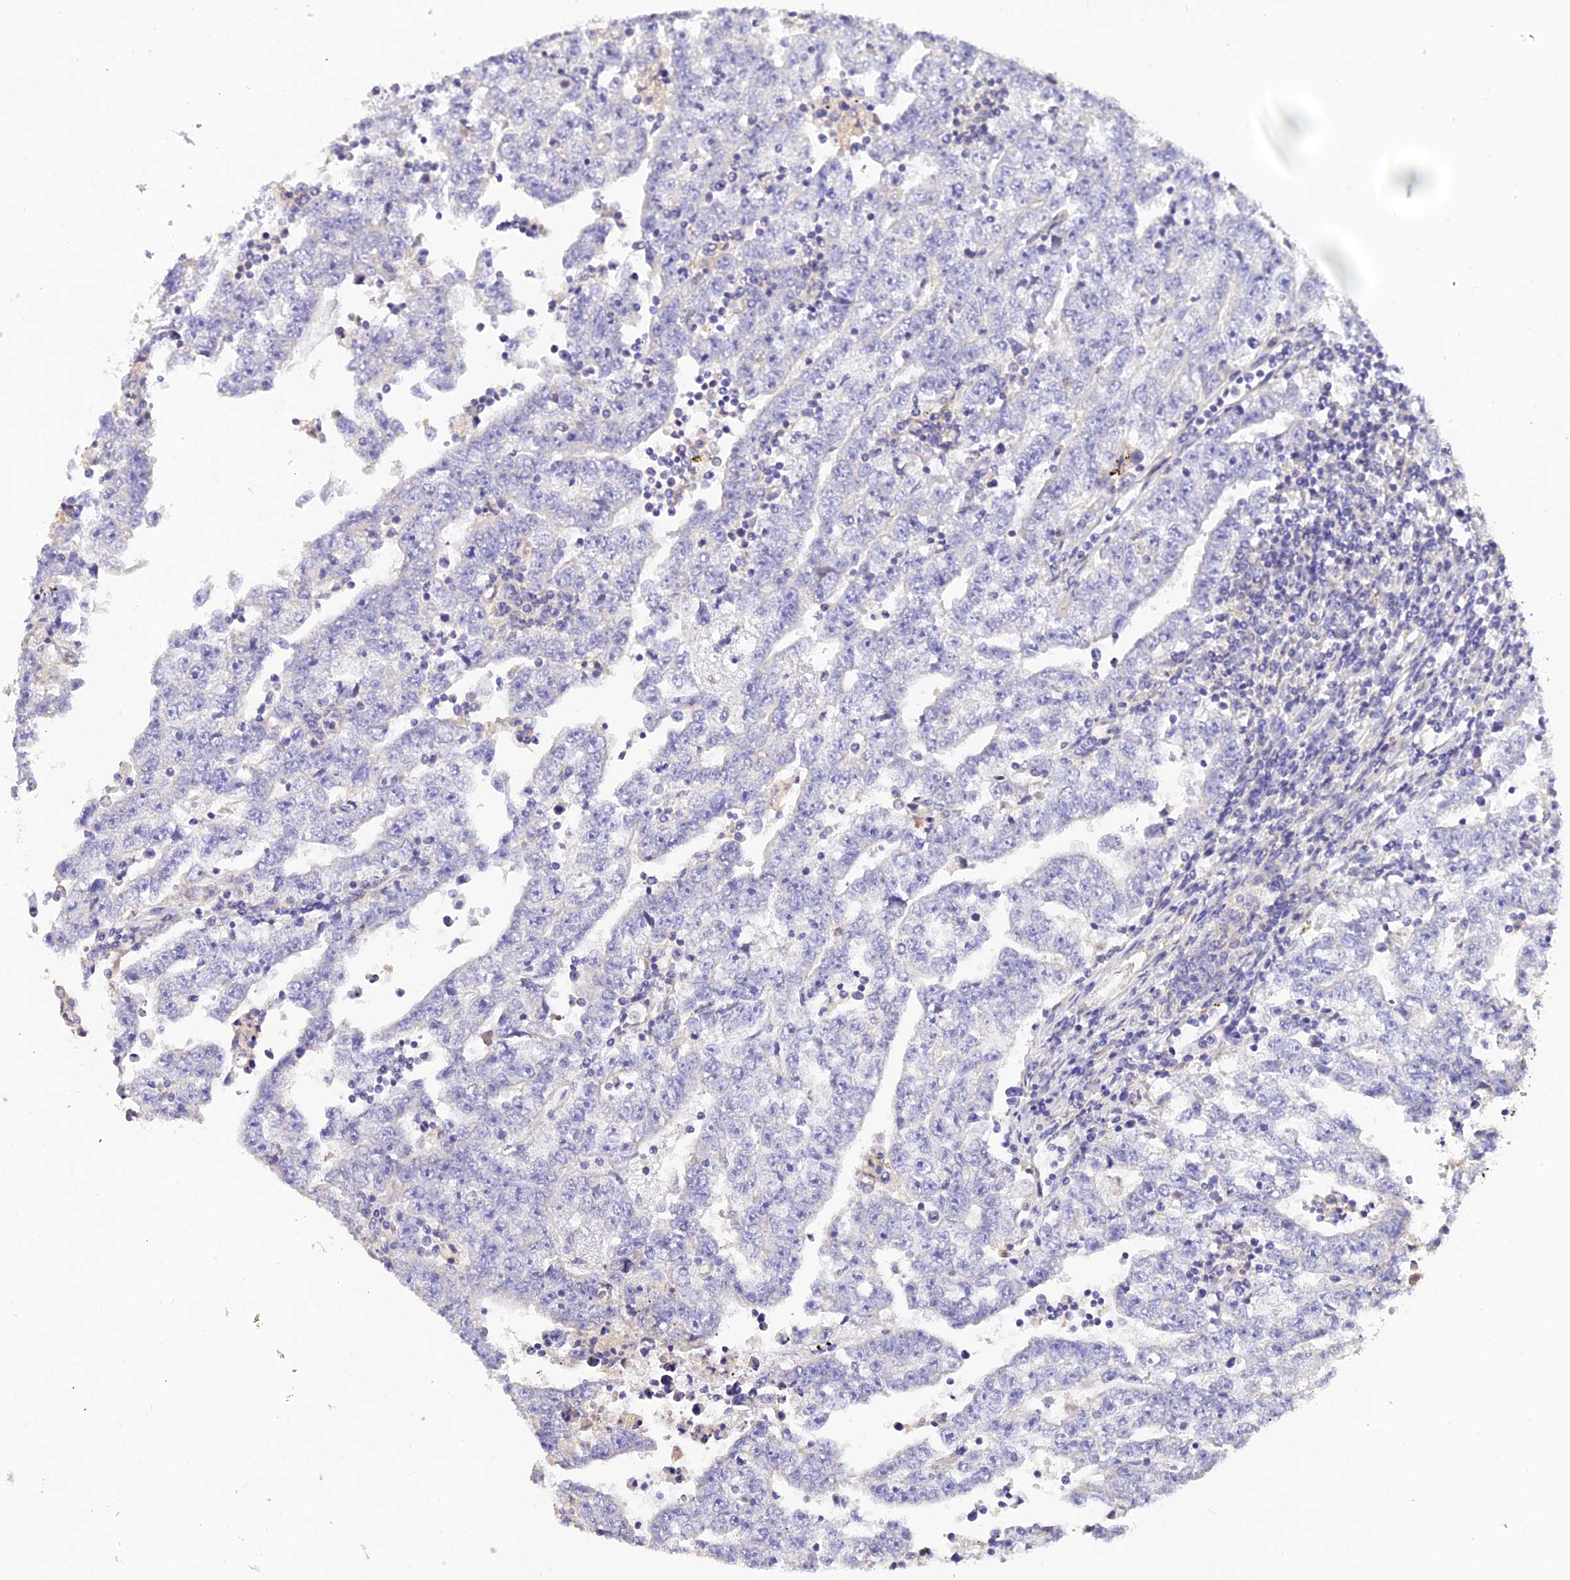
{"staining": {"intensity": "negative", "quantity": "none", "location": "none"}, "tissue": "testis cancer", "cell_type": "Tumor cells", "image_type": "cancer", "snomed": [{"axis": "morphology", "description": "Carcinoma, Embryonal, NOS"}, {"axis": "topography", "description": "Testis"}], "caption": "High magnification brightfield microscopy of testis embryonal carcinoma stained with DAB (brown) and counterstained with hematoxylin (blue): tumor cells show no significant staining.", "gene": "ARL8B", "patient": {"sex": "male", "age": 25}}